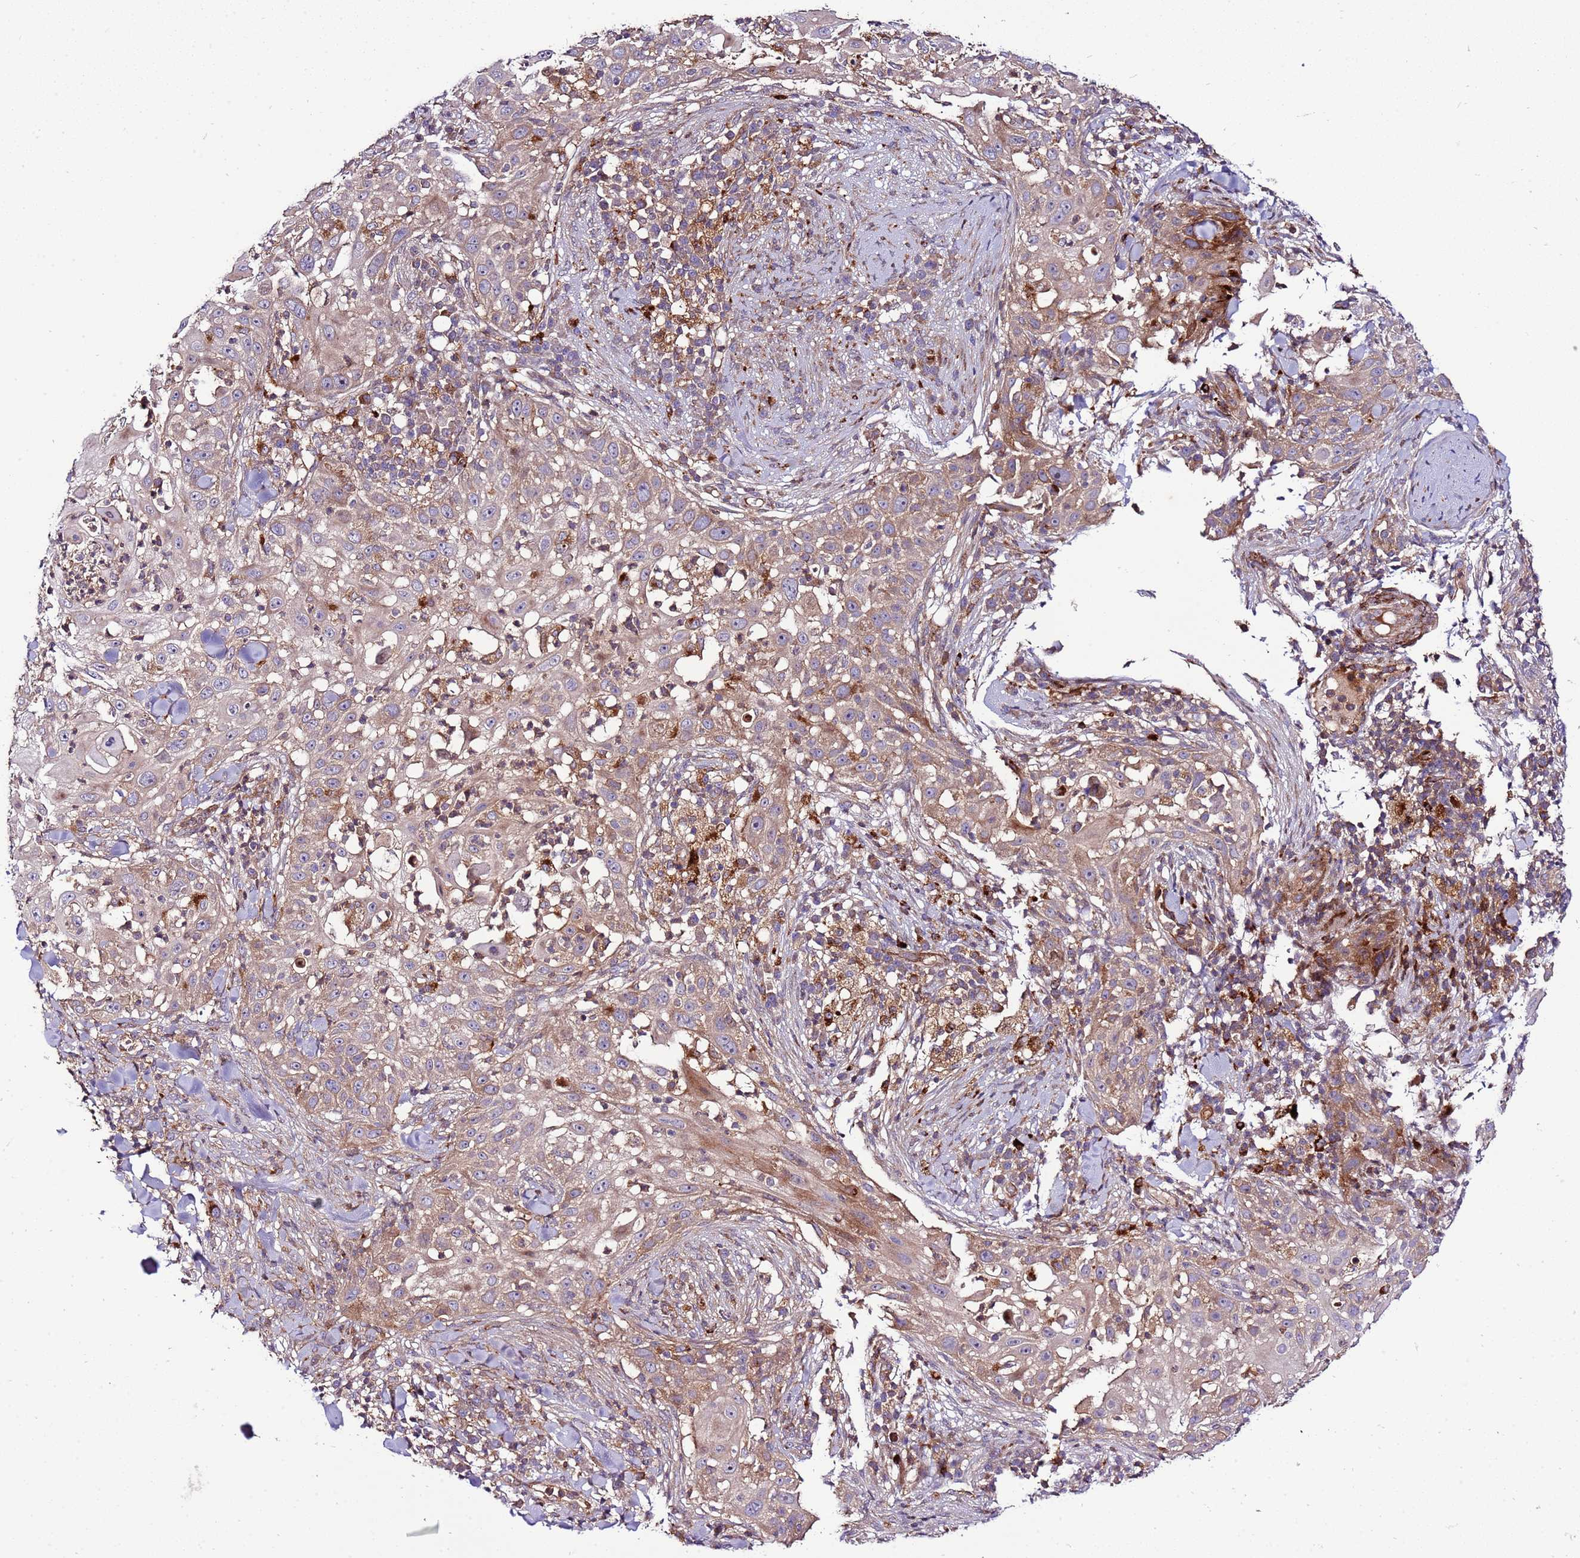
{"staining": {"intensity": "moderate", "quantity": "<25%", "location": "cytoplasmic/membranous"}, "tissue": "skin cancer", "cell_type": "Tumor cells", "image_type": "cancer", "snomed": [{"axis": "morphology", "description": "Squamous cell carcinoma, NOS"}, {"axis": "topography", "description": "Skin"}], "caption": "Brown immunohistochemical staining in human skin squamous cell carcinoma shows moderate cytoplasmic/membranous expression in about <25% of tumor cells.", "gene": "ZNF624", "patient": {"sex": "female", "age": 44}}